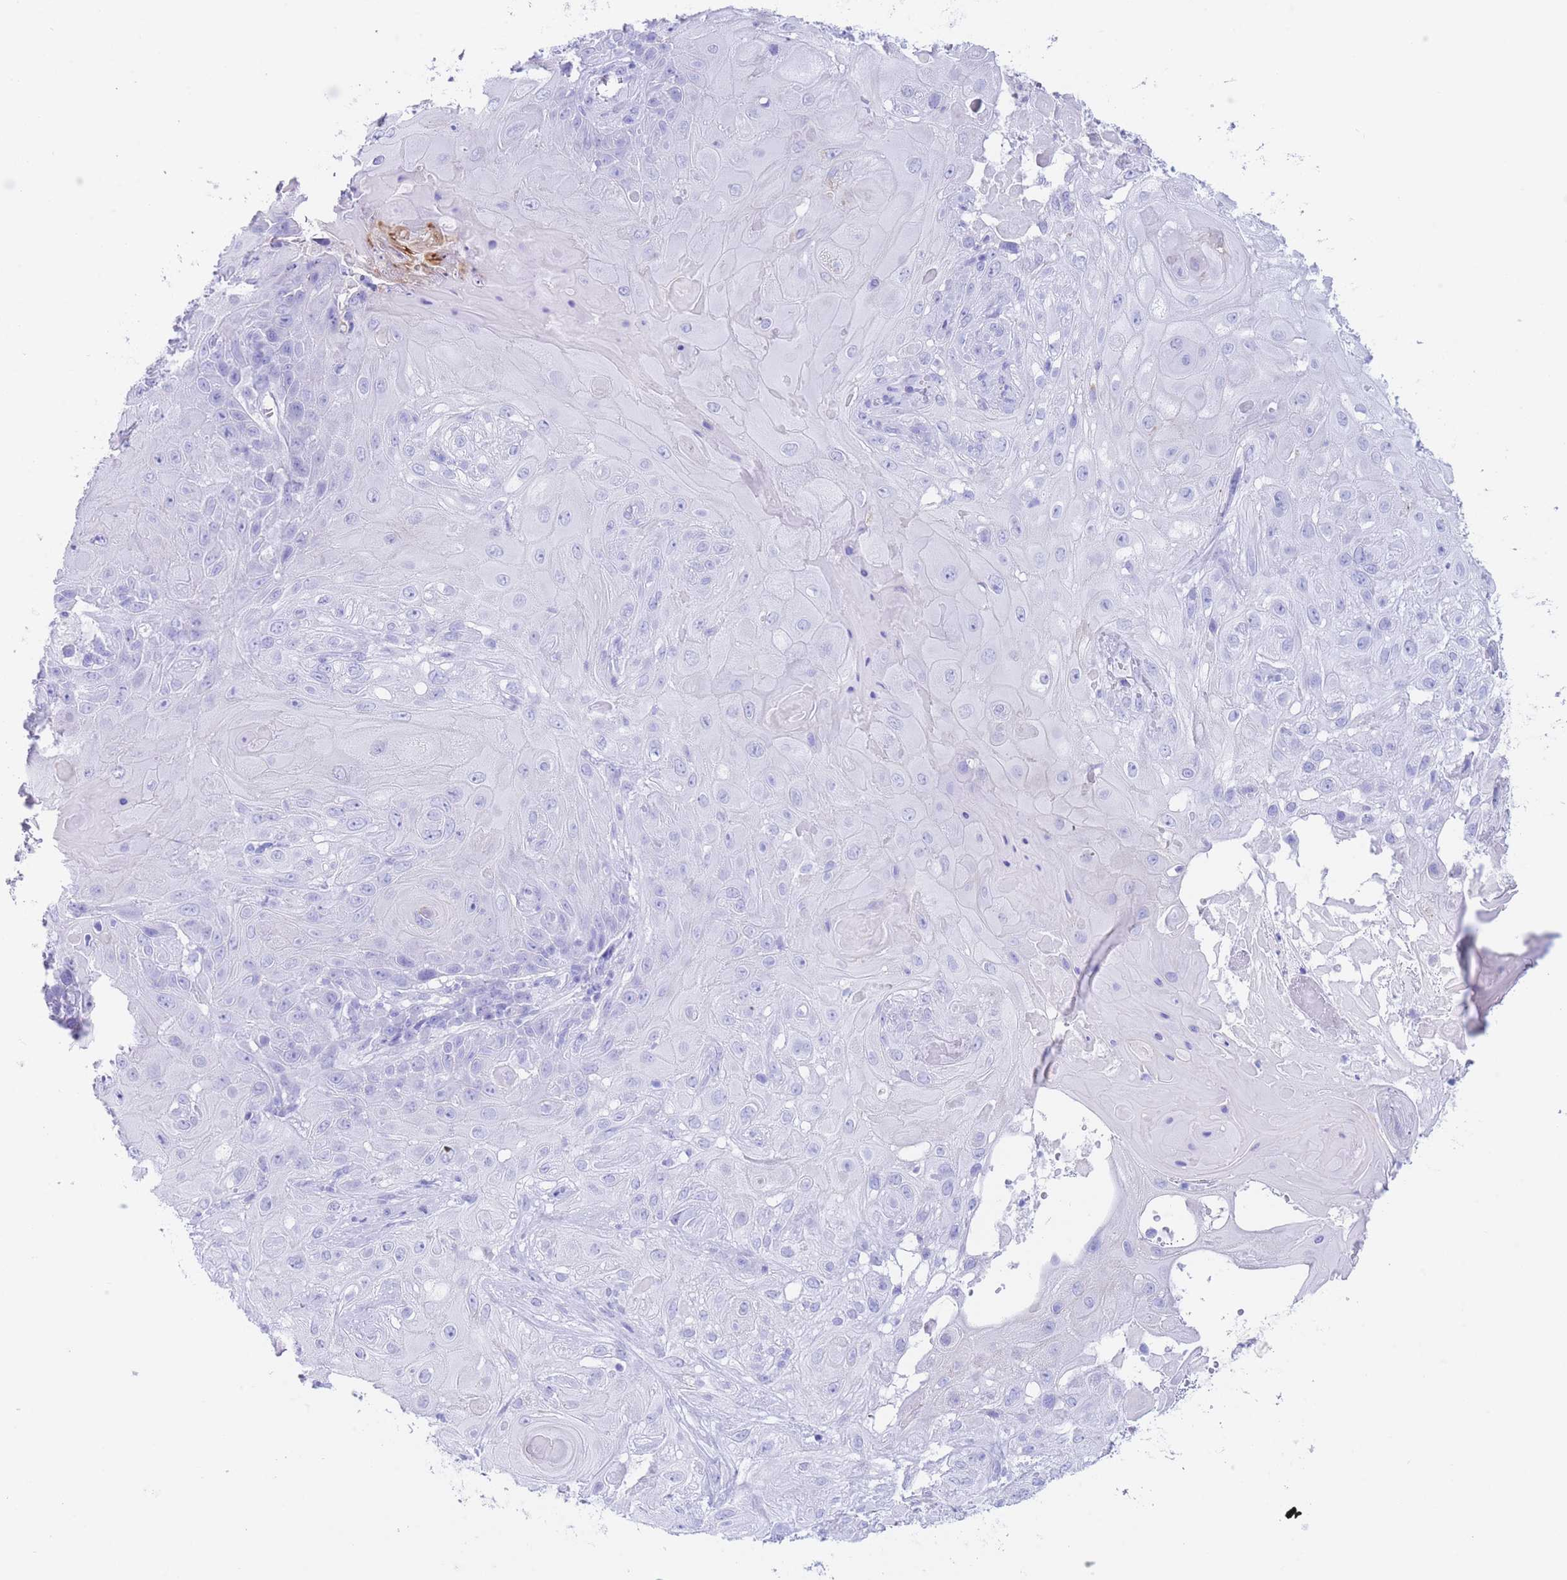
{"staining": {"intensity": "negative", "quantity": "none", "location": "none"}, "tissue": "skin cancer", "cell_type": "Tumor cells", "image_type": "cancer", "snomed": [{"axis": "morphology", "description": "Normal tissue, NOS"}, {"axis": "morphology", "description": "Squamous cell carcinoma, NOS"}, {"axis": "topography", "description": "Skin"}, {"axis": "topography", "description": "Cartilage tissue"}], "caption": "There is no significant staining in tumor cells of skin squamous cell carcinoma.", "gene": "SLCO1B3", "patient": {"sex": "female", "age": 79}}